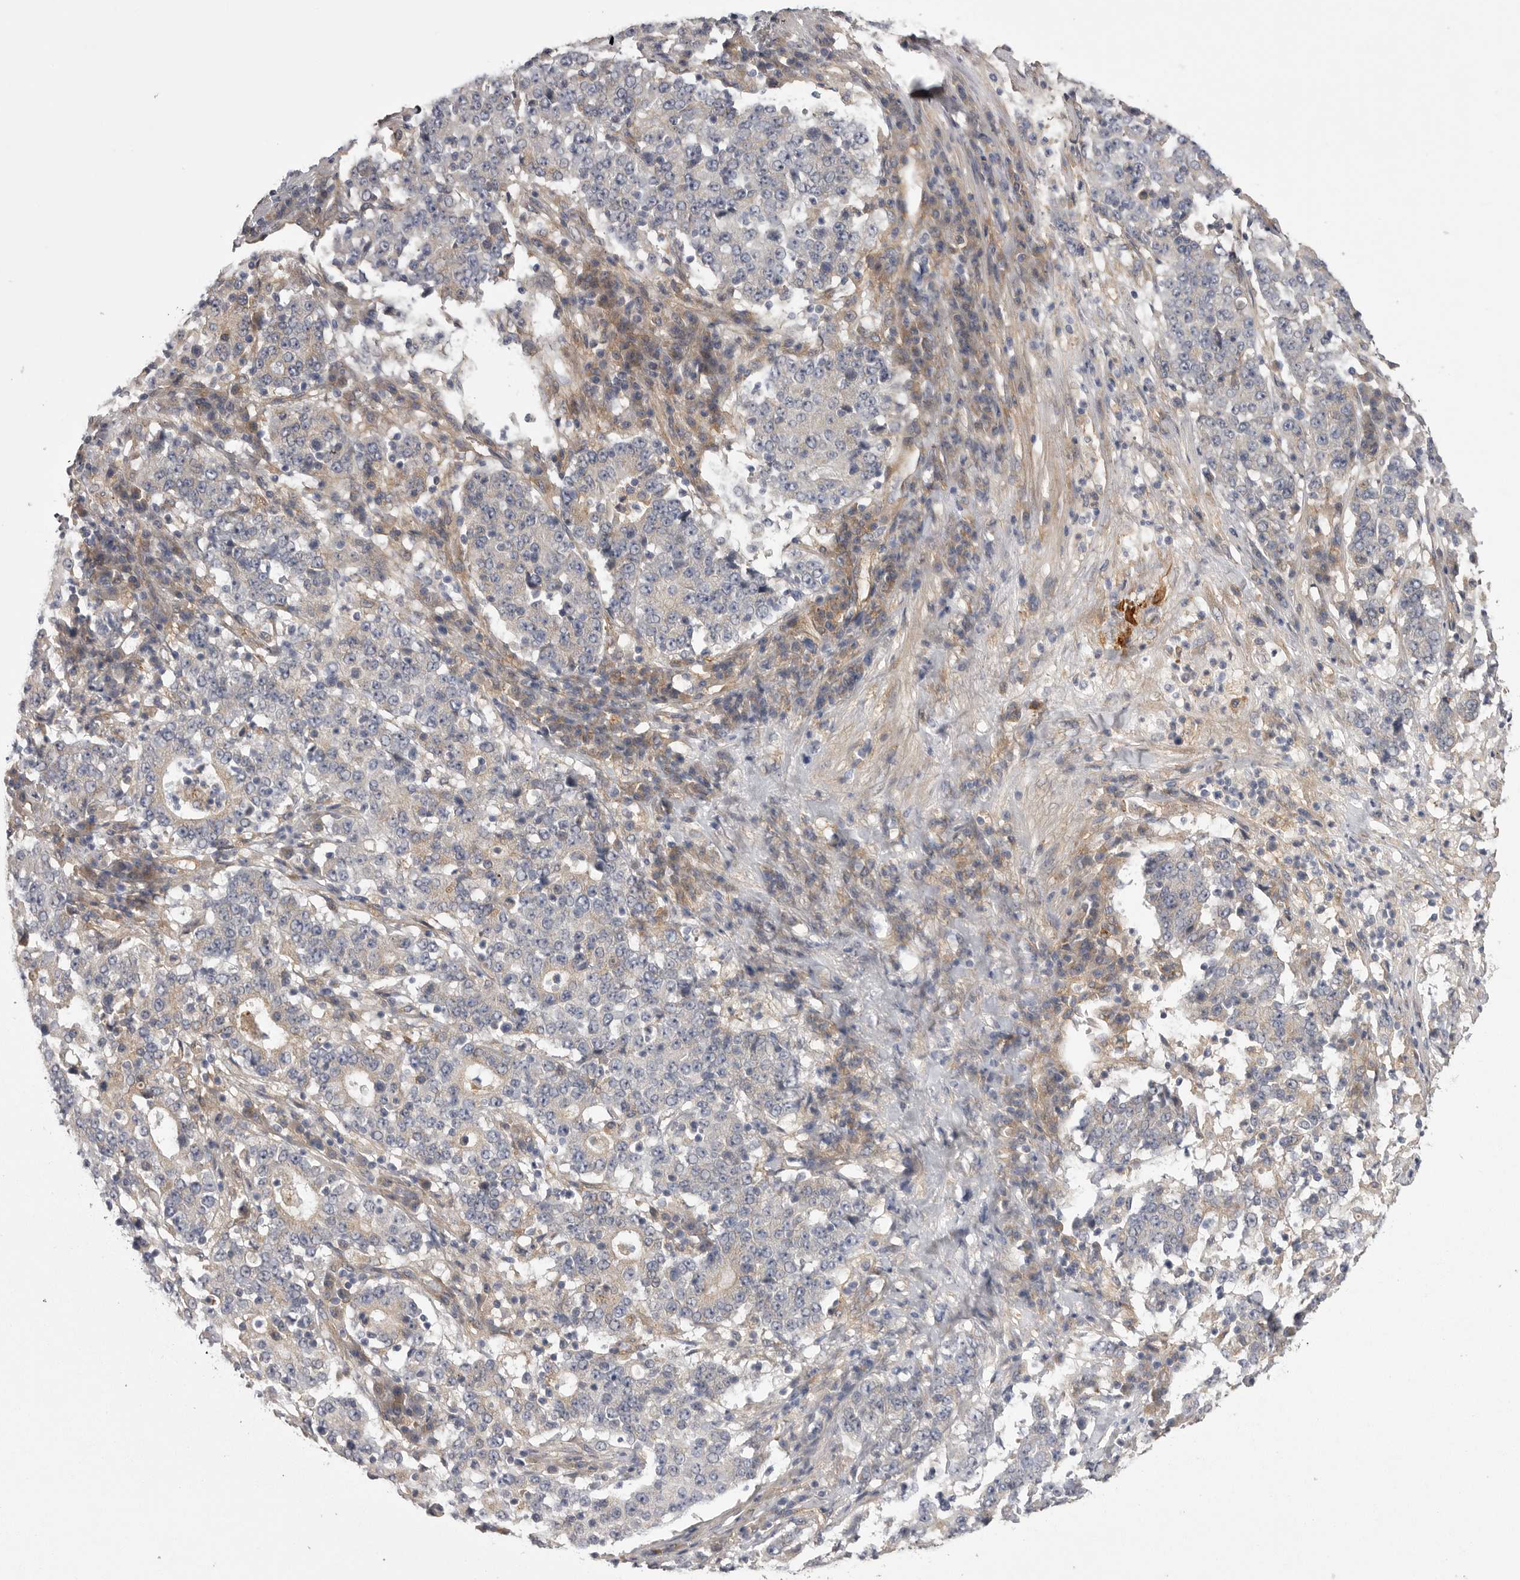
{"staining": {"intensity": "negative", "quantity": "none", "location": "none"}, "tissue": "stomach cancer", "cell_type": "Tumor cells", "image_type": "cancer", "snomed": [{"axis": "morphology", "description": "Adenocarcinoma, NOS"}, {"axis": "topography", "description": "Stomach"}], "caption": "Image shows no significant protein positivity in tumor cells of stomach cancer.", "gene": "OSBPL9", "patient": {"sex": "male", "age": 59}}